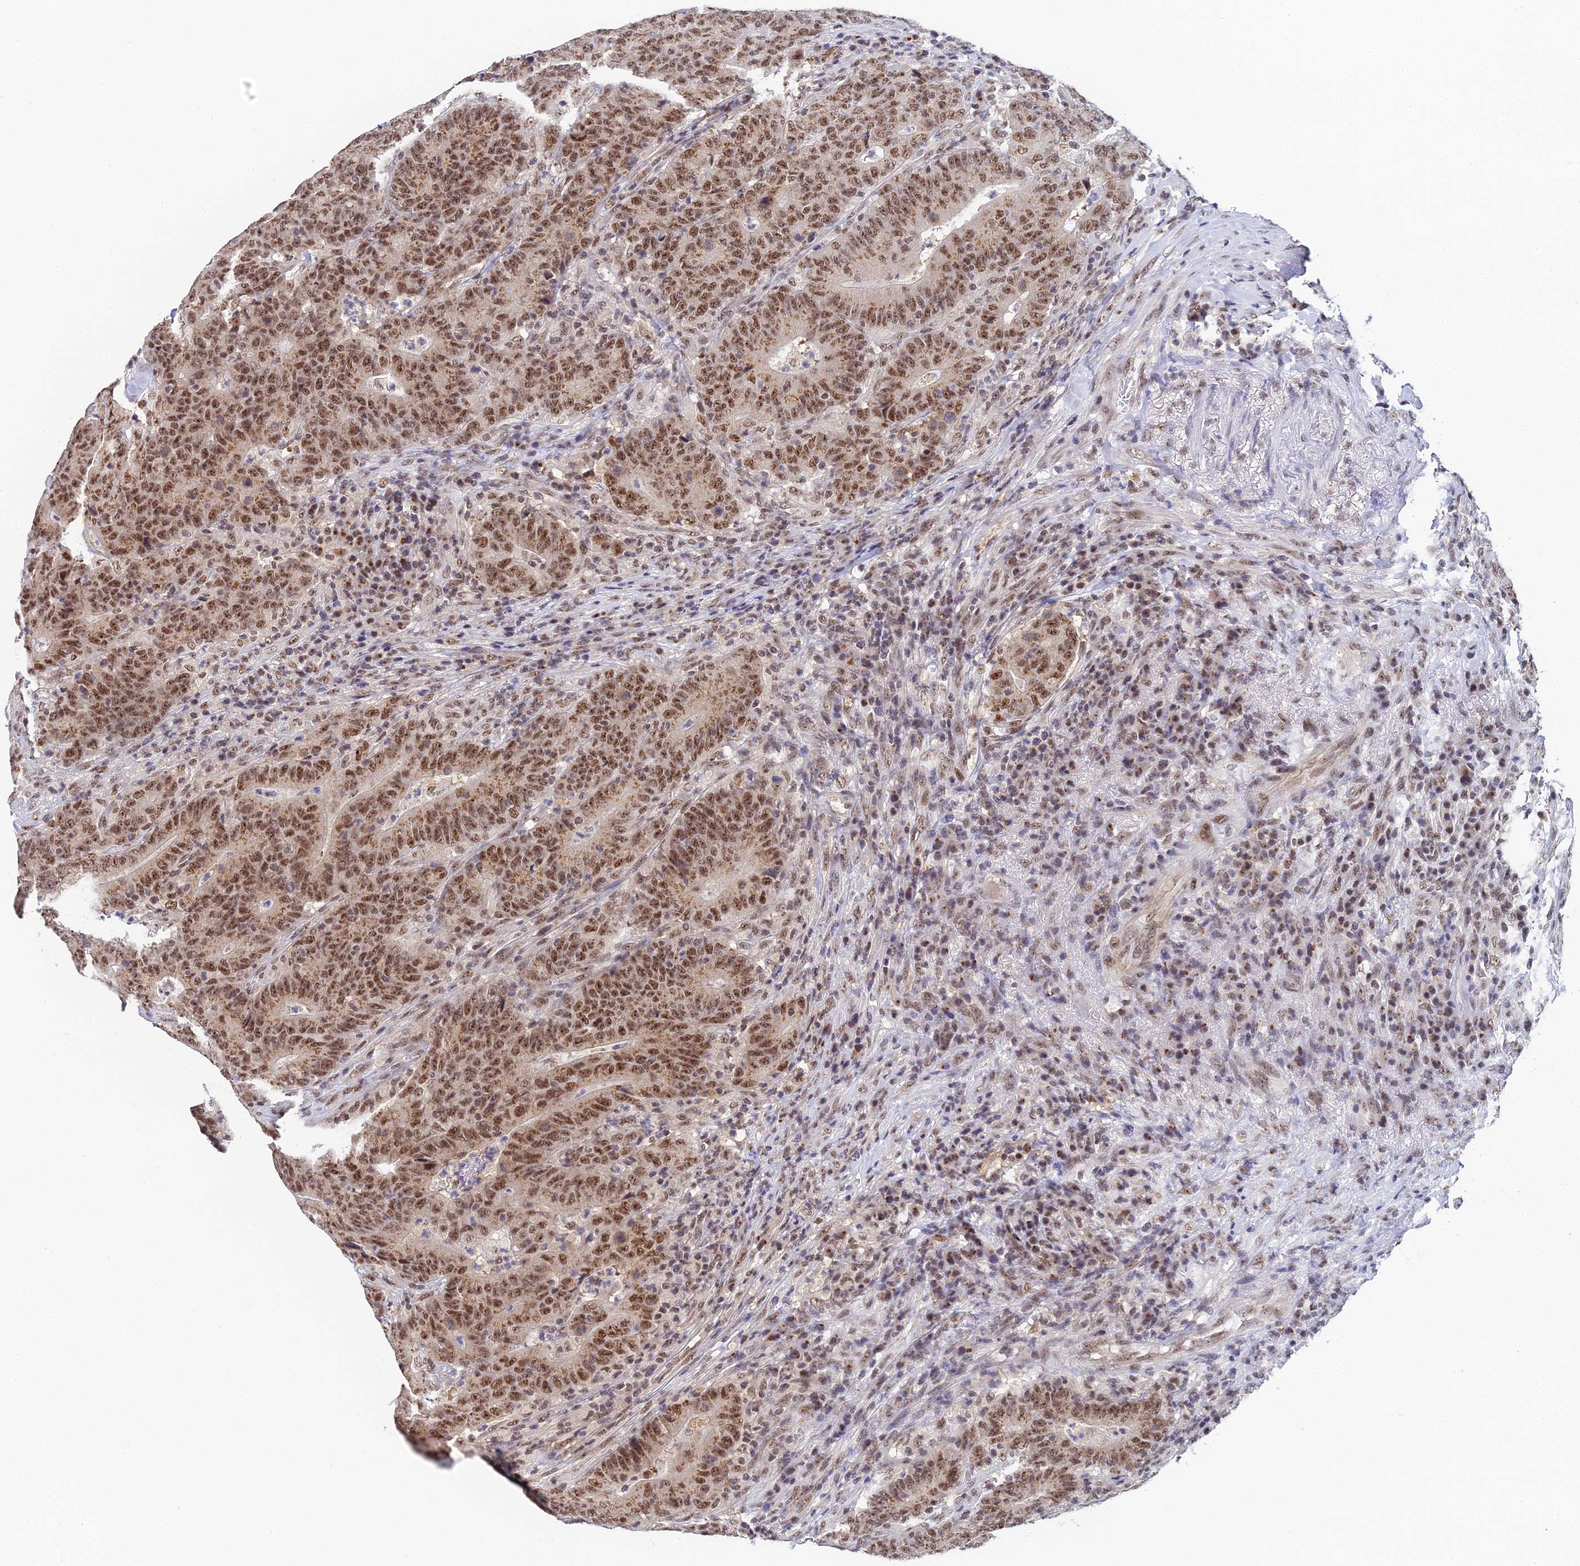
{"staining": {"intensity": "moderate", "quantity": ">75%", "location": "cytoplasmic/membranous,nuclear"}, "tissue": "colorectal cancer", "cell_type": "Tumor cells", "image_type": "cancer", "snomed": [{"axis": "morphology", "description": "Normal tissue, NOS"}, {"axis": "morphology", "description": "Adenocarcinoma, NOS"}, {"axis": "topography", "description": "Colon"}], "caption": "Immunohistochemistry image of human adenocarcinoma (colorectal) stained for a protein (brown), which reveals medium levels of moderate cytoplasmic/membranous and nuclear expression in about >75% of tumor cells.", "gene": "EXOSC3", "patient": {"sex": "female", "age": 75}}